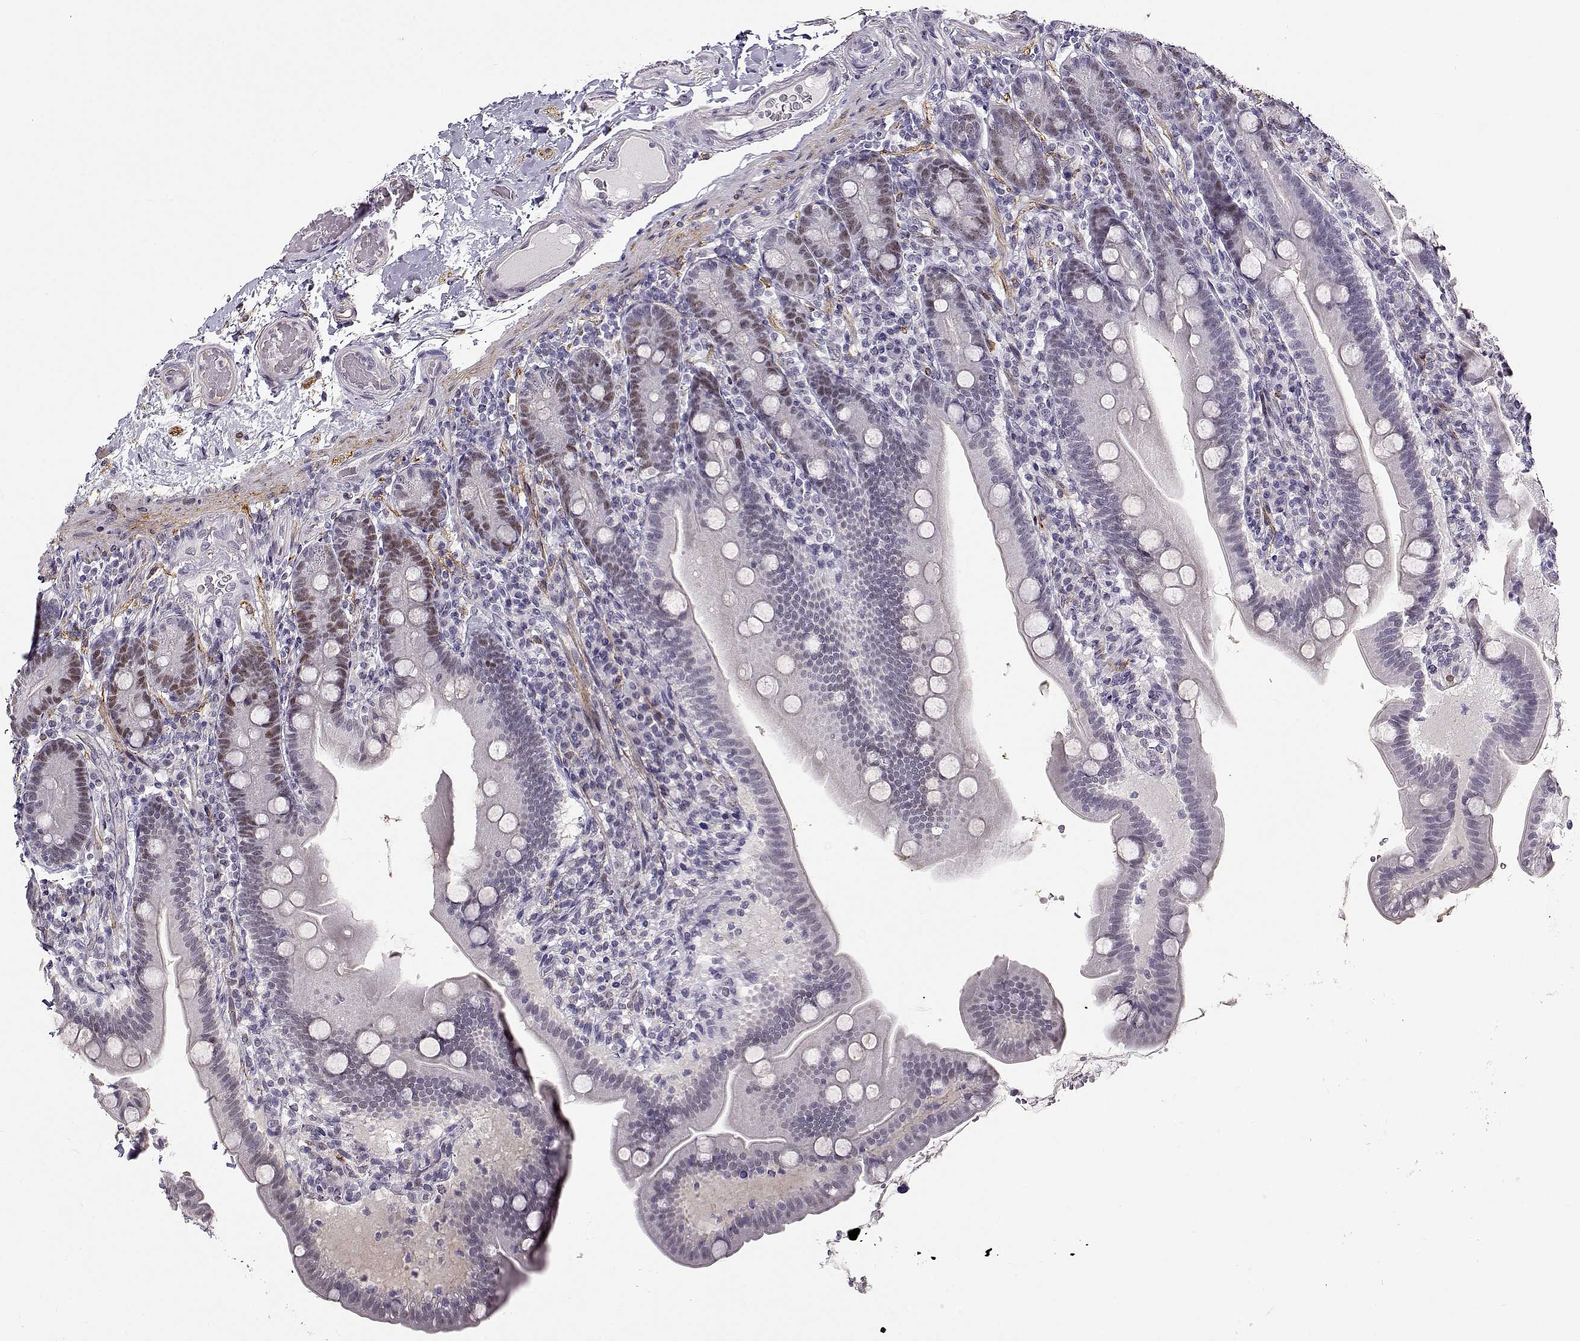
{"staining": {"intensity": "moderate", "quantity": "<25%", "location": "nuclear"}, "tissue": "small intestine", "cell_type": "Glandular cells", "image_type": "normal", "snomed": [{"axis": "morphology", "description": "Normal tissue, NOS"}, {"axis": "topography", "description": "Small intestine"}], "caption": "Moderate nuclear protein staining is identified in about <25% of glandular cells in small intestine. The protein is shown in brown color, while the nuclei are stained blue.", "gene": "BACH1", "patient": {"sex": "male", "age": 66}}